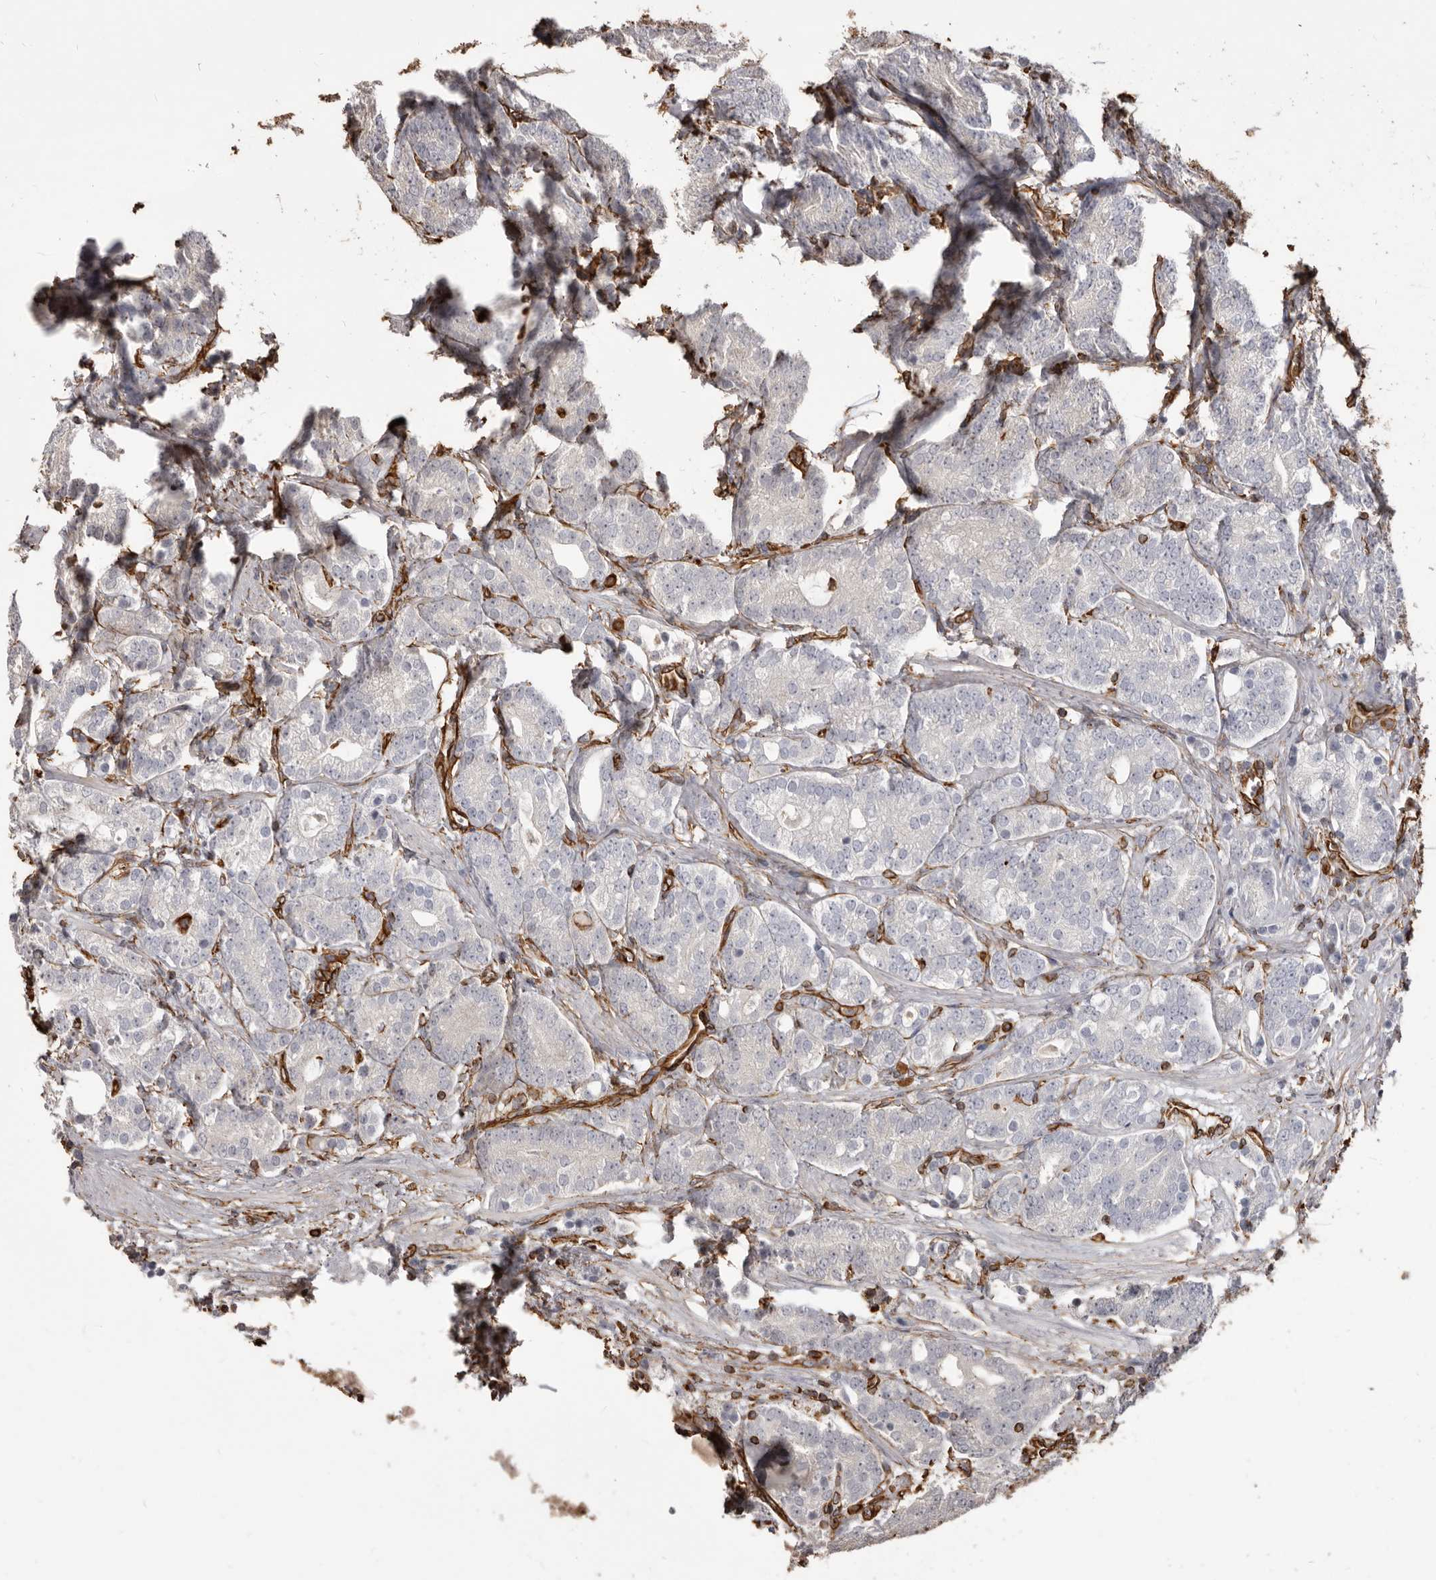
{"staining": {"intensity": "negative", "quantity": "none", "location": "none"}, "tissue": "prostate cancer", "cell_type": "Tumor cells", "image_type": "cancer", "snomed": [{"axis": "morphology", "description": "Adenocarcinoma, High grade"}, {"axis": "topography", "description": "Prostate"}], "caption": "This micrograph is of prostate cancer stained with IHC to label a protein in brown with the nuclei are counter-stained blue. There is no positivity in tumor cells. (Brightfield microscopy of DAB (3,3'-diaminobenzidine) IHC at high magnification).", "gene": "MTURN", "patient": {"sex": "male", "age": 57}}